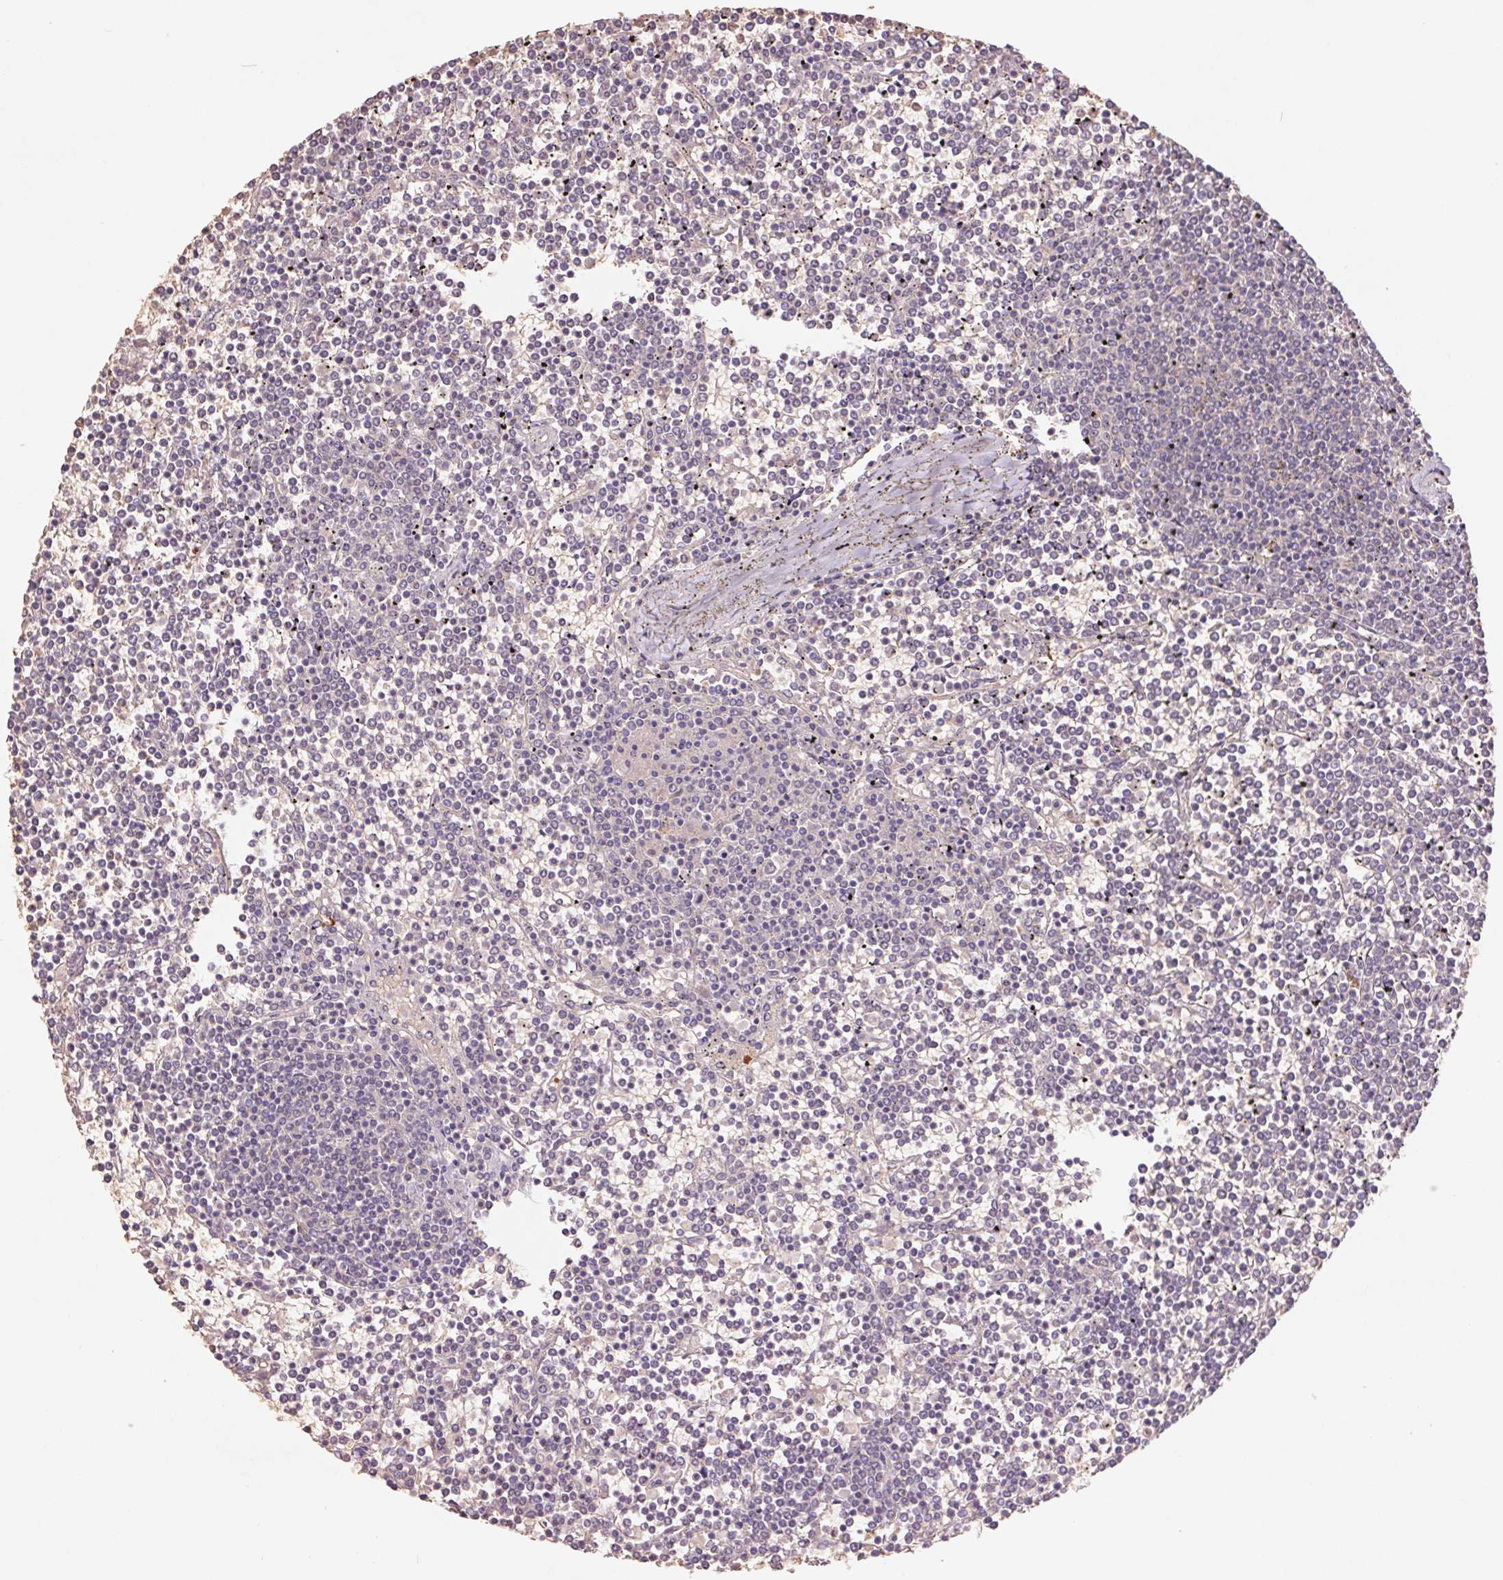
{"staining": {"intensity": "negative", "quantity": "none", "location": "none"}, "tissue": "lymphoma", "cell_type": "Tumor cells", "image_type": "cancer", "snomed": [{"axis": "morphology", "description": "Malignant lymphoma, non-Hodgkin's type, Low grade"}, {"axis": "topography", "description": "Spleen"}], "caption": "This is an IHC histopathology image of lymphoma. There is no positivity in tumor cells.", "gene": "GRM2", "patient": {"sex": "female", "age": 19}}